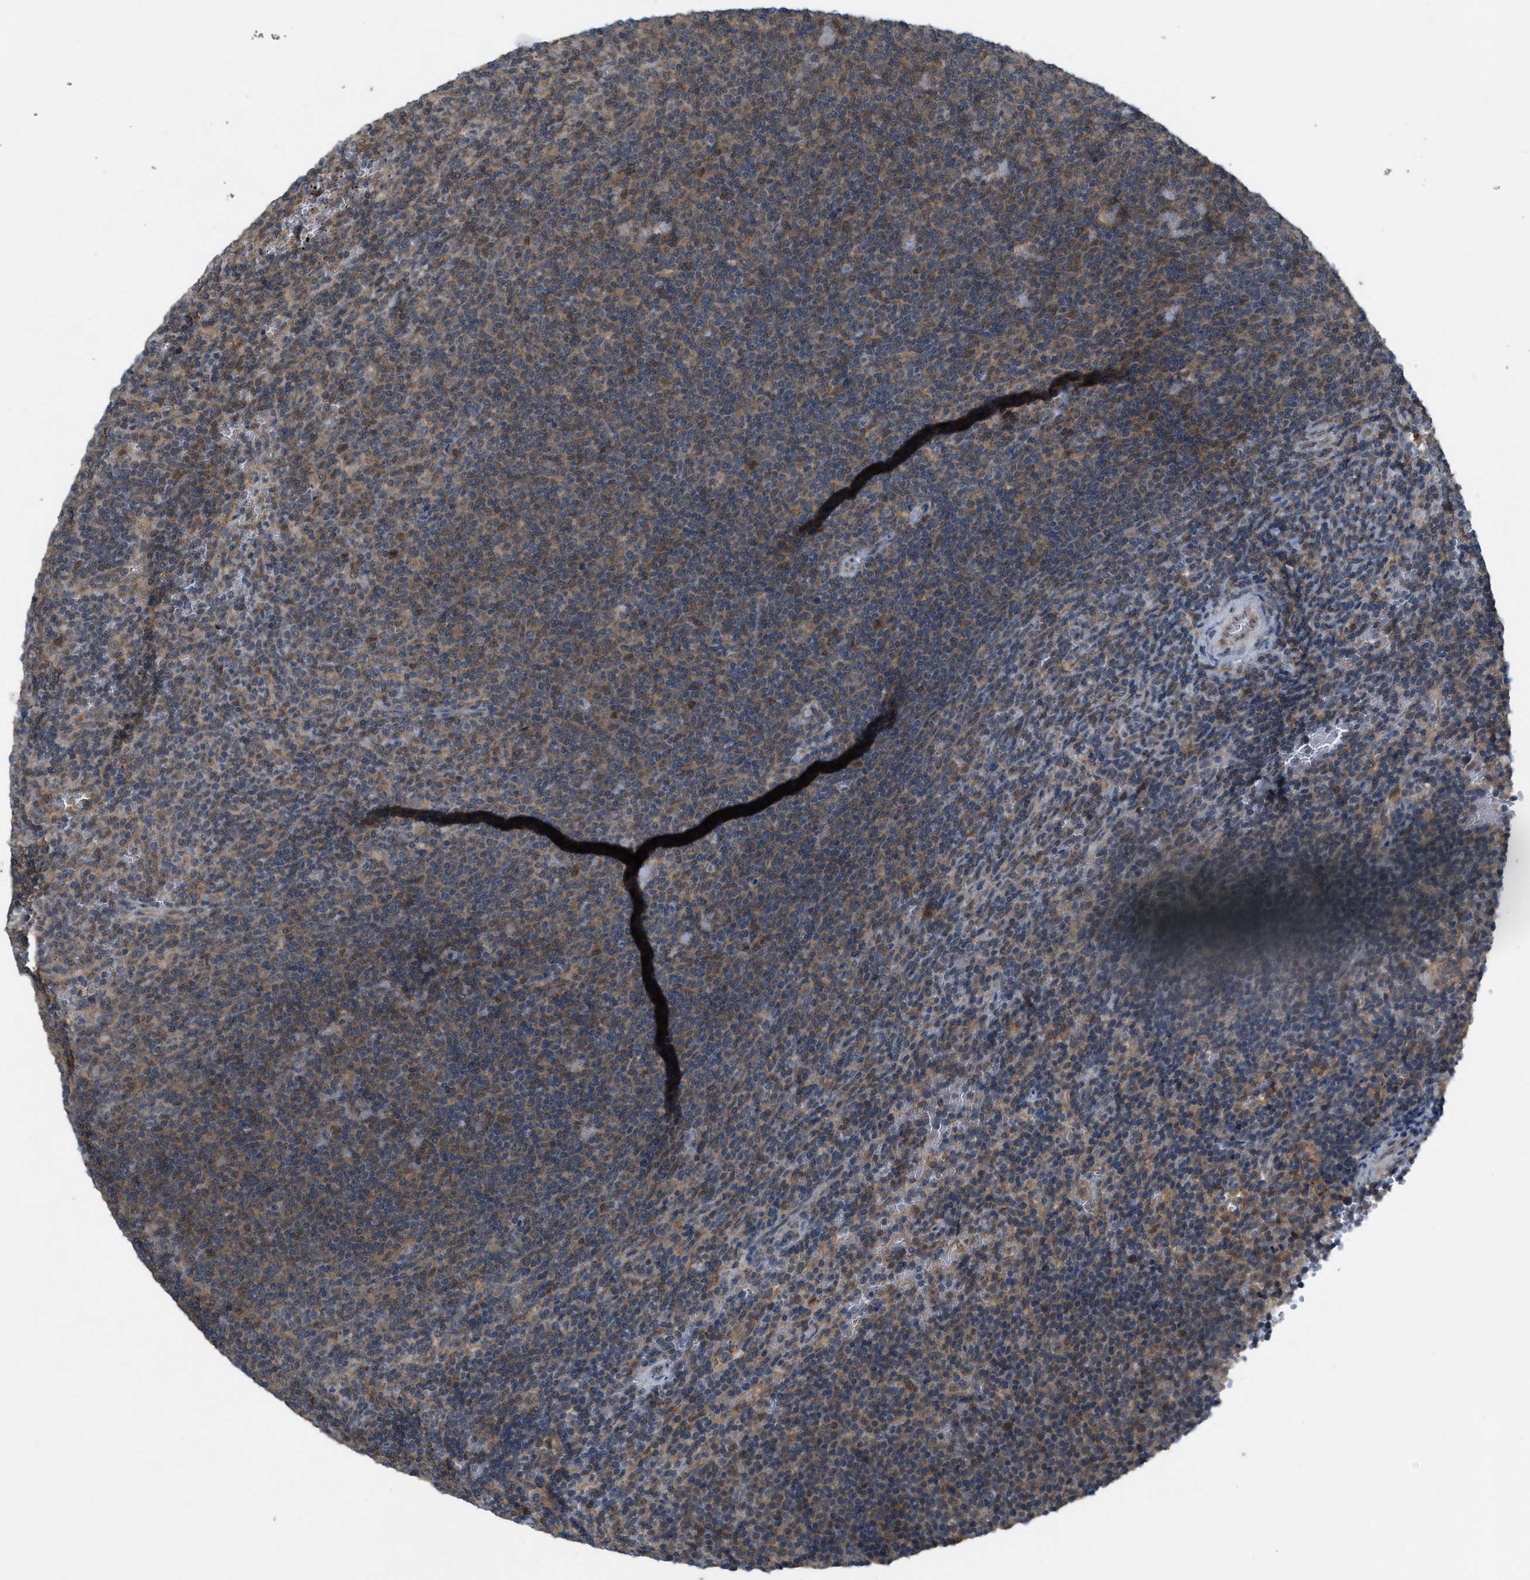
{"staining": {"intensity": "weak", "quantity": "25%-75%", "location": "cytoplasmic/membranous"}, "tissue": "lymphoma", "cell_type": "Tumor cells", "image_type": "cancer", "snomed": [{"axis": "morphology", "description": "Malignant lymphoma, non-Hodgkin's type, Low grade"}, {"axis": "topography", "description": "Spleen"}], "caption": "The histopathology image exhibits staining of low-grade malignant lymphoma, non-Hodgkin's type, revealing weak cytoplasmic/membranous protein staining (brown color) within tumor cells. The staining was performed using DAB (3,3'-diaminobenzidine), with brown indicating positive protein expression. Nuclei are stained blue with hematoxylin.", "gene": "PLAA", "patient": {"sex": "female", "age": 50}}